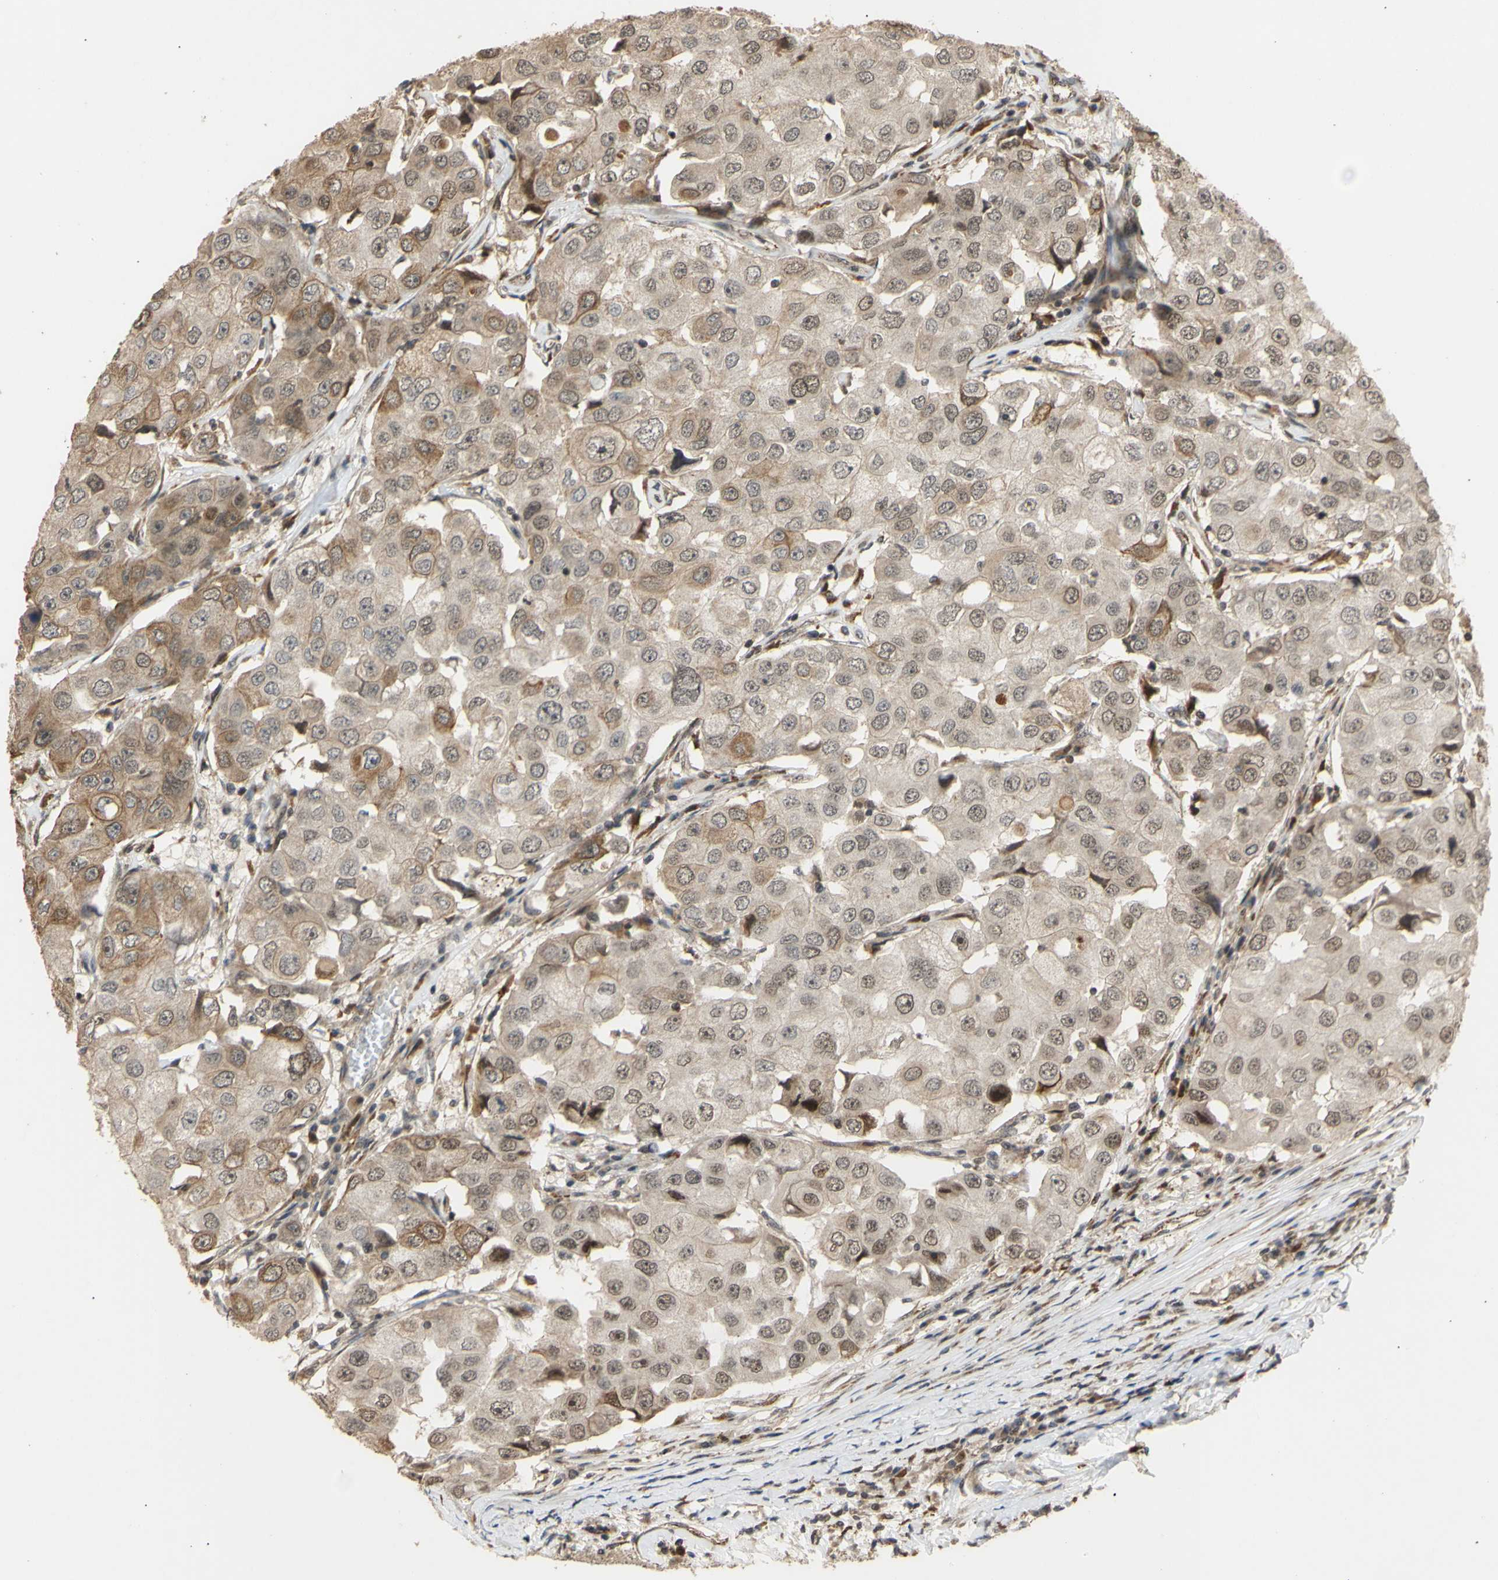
{"staining": {"intensity": "moderate", "quantity": ">75%", "location": "cytoplasmic/membranous"}, "tissue": "breast cancer", "cell_type": "Tumor cells", "image_type": "cancer", "snomed": [{"axis": "morphology", "description": "Duct carcinoma"}, {"axis": "topography", "description": "Breast"}], "caption": "Intraductal carcinoma (breast) stained with DAB (3,3'-diaminobenzidine) immunohistochemistry reveals medium levels of moderate cytoplasmic/membranous positivity in approximately >75% of tumor cells.", "gene": "GTF2E2", "patient": {"sex": "female", "age": 27}}